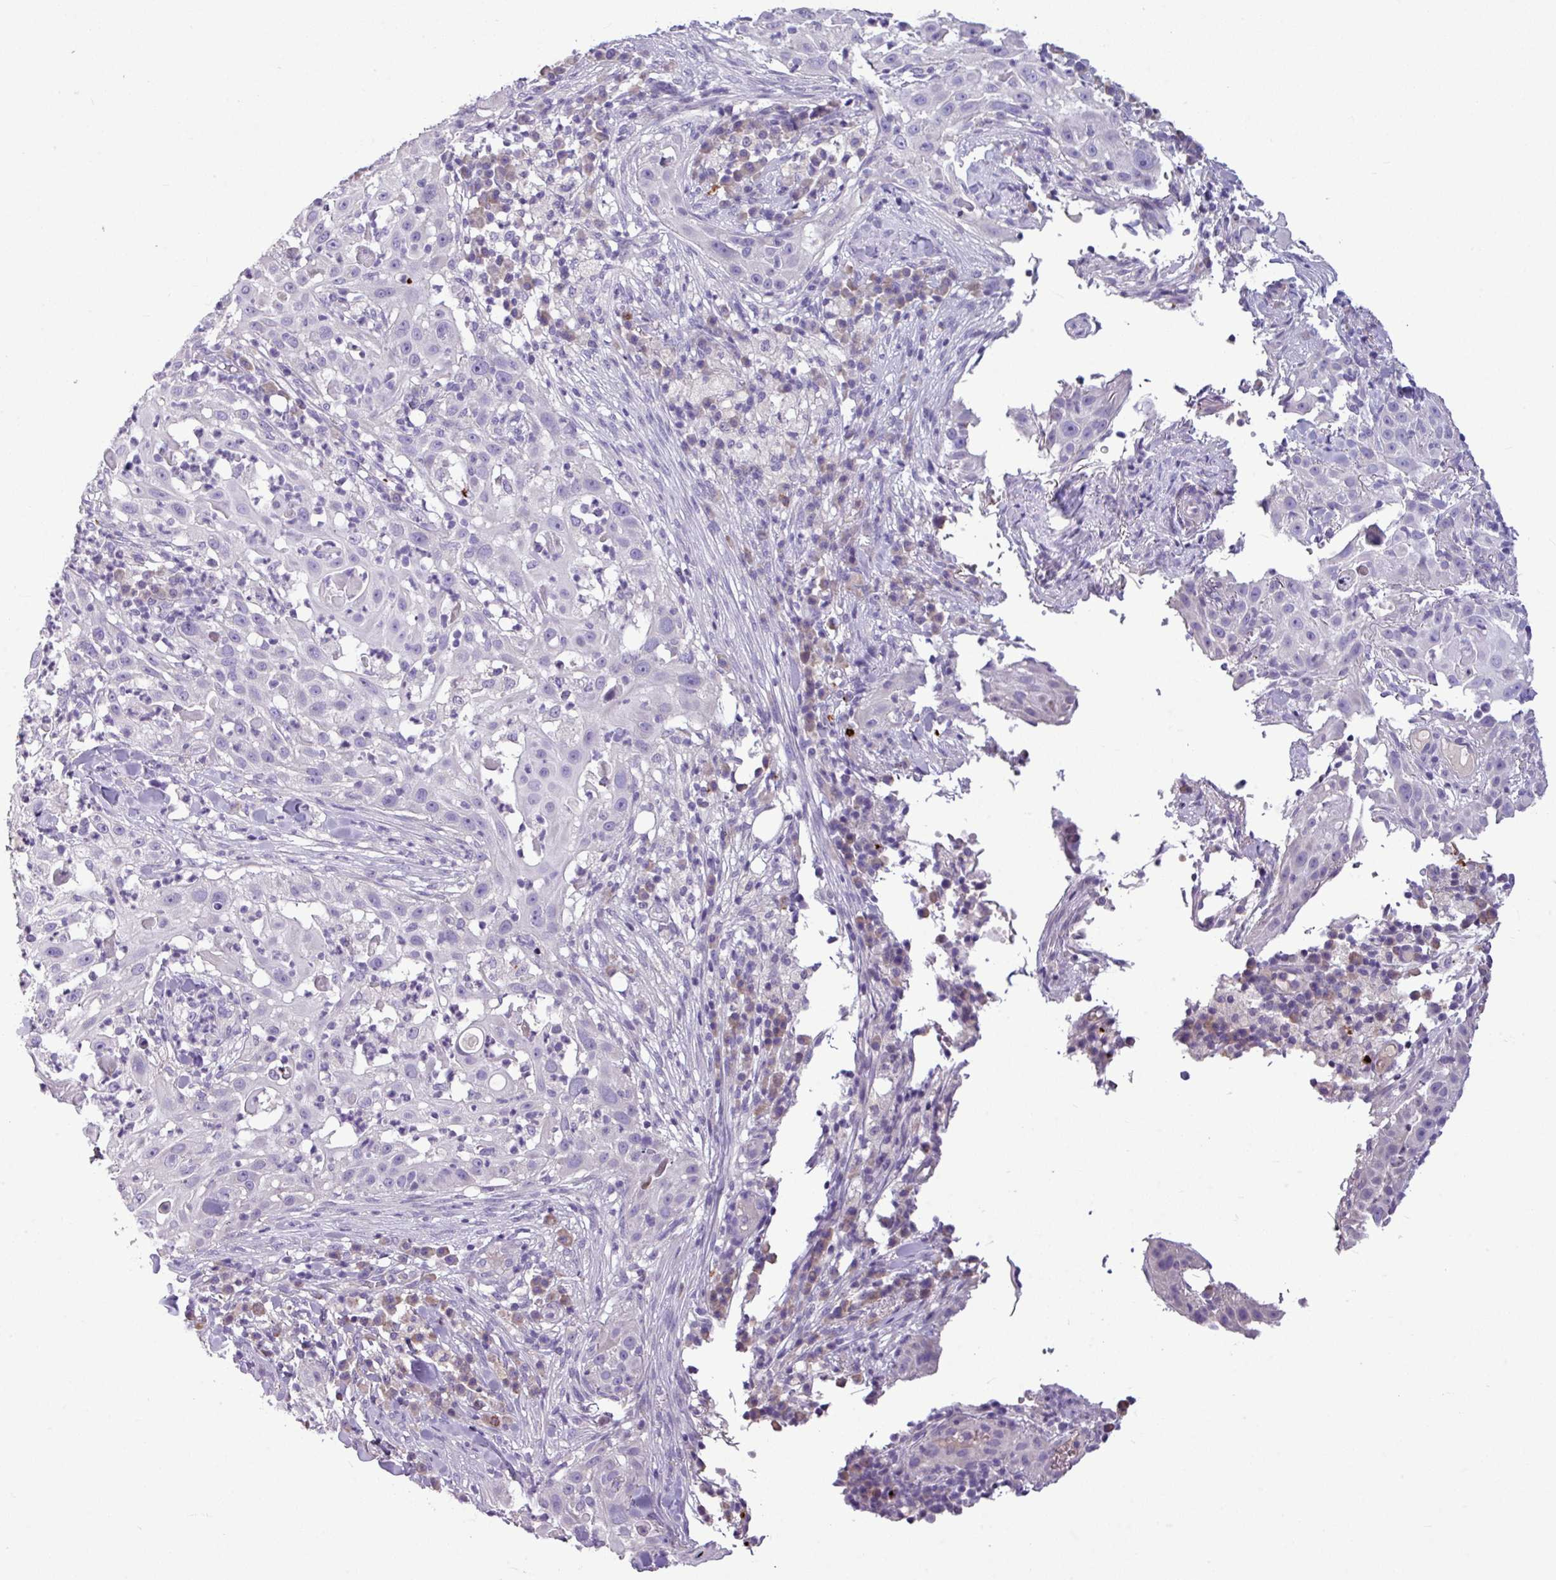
{"staining": {"intensity": "negative", "quantity": "none", "location": "none"}, "tissue": "skin cancer", "cell_type": "Tumor cells", "image_type": "cancer", "snomed": [{"axis": "morphology", "description": "Squamous cell carcinoma, NOS"}, {"axis": "topography", "description": "Skin"}], "caption": "IHC micrograph of skin squamous cell carcinoma stained for a protein (brown), which displays no staining in tumor cells.", "gene": "IL17A", "patient": {"sex": "female", "age": 44}}